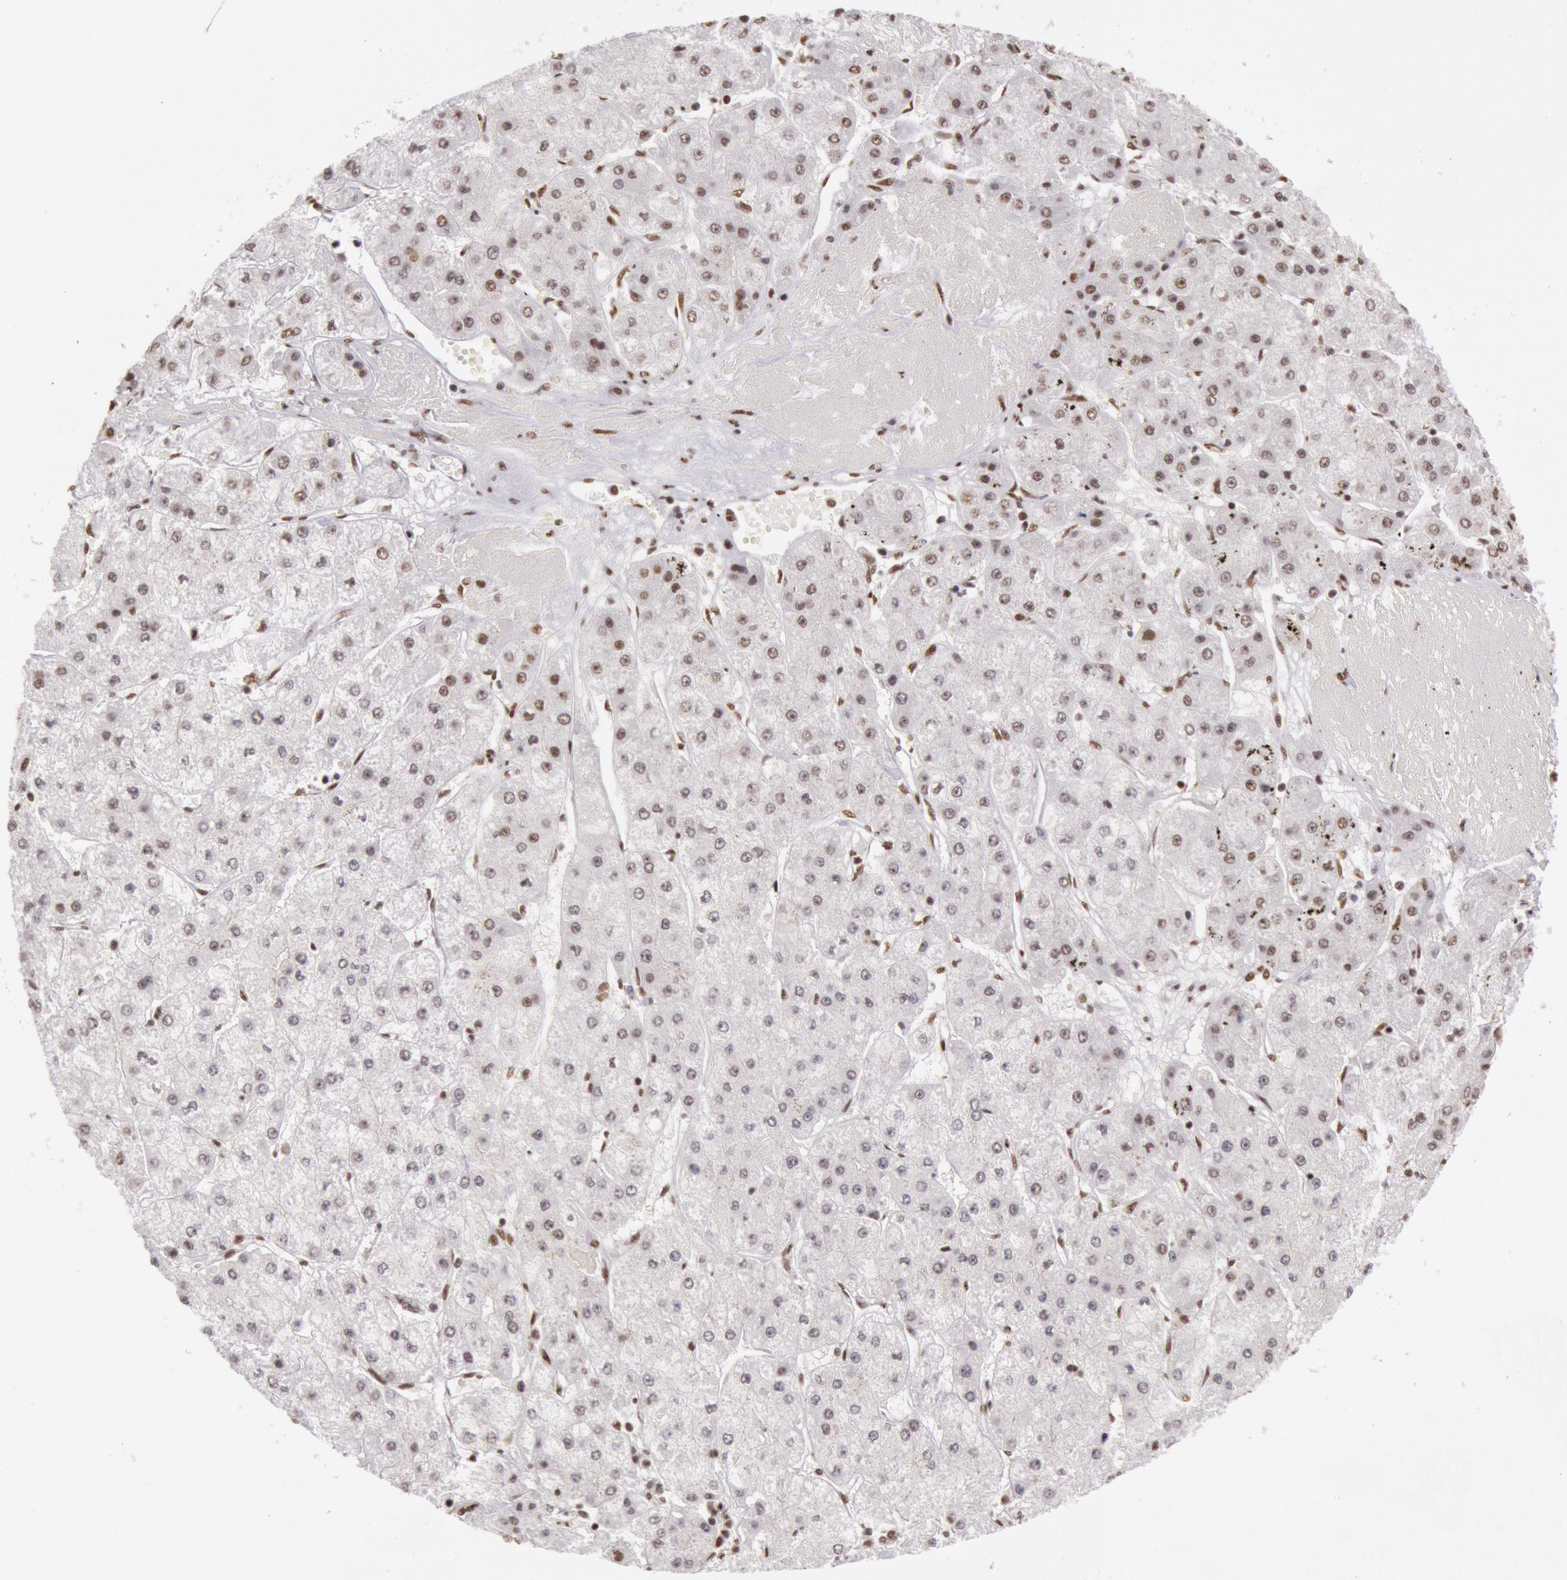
{"staining": {"intensity": "weak", "quantity": "25%-75%", "location": "nuclear"}, "tissue": "liver cancer", "cell_type": "Tumor cells", "image_type": "cancer", "snomed": [{"axis": "morphology", "description": "Carcinoma, Hepatocellular, NOS"}, {"axis": "topography", "description": "Liver"}], "caption": "A high-resolution micrograph shows immunohistochemistry (IHC) staining of liver hepatocellular carcinoma, which reveals weak nuclear expression in approximately 25%-75% of tumor cells. Using DAB (brown) and hematoxylin (blue) stains, captured at high magnification using brightfield microscopy.", "gene": "HNRNPH2", "patient": {"sex": "female", "age": 52}}